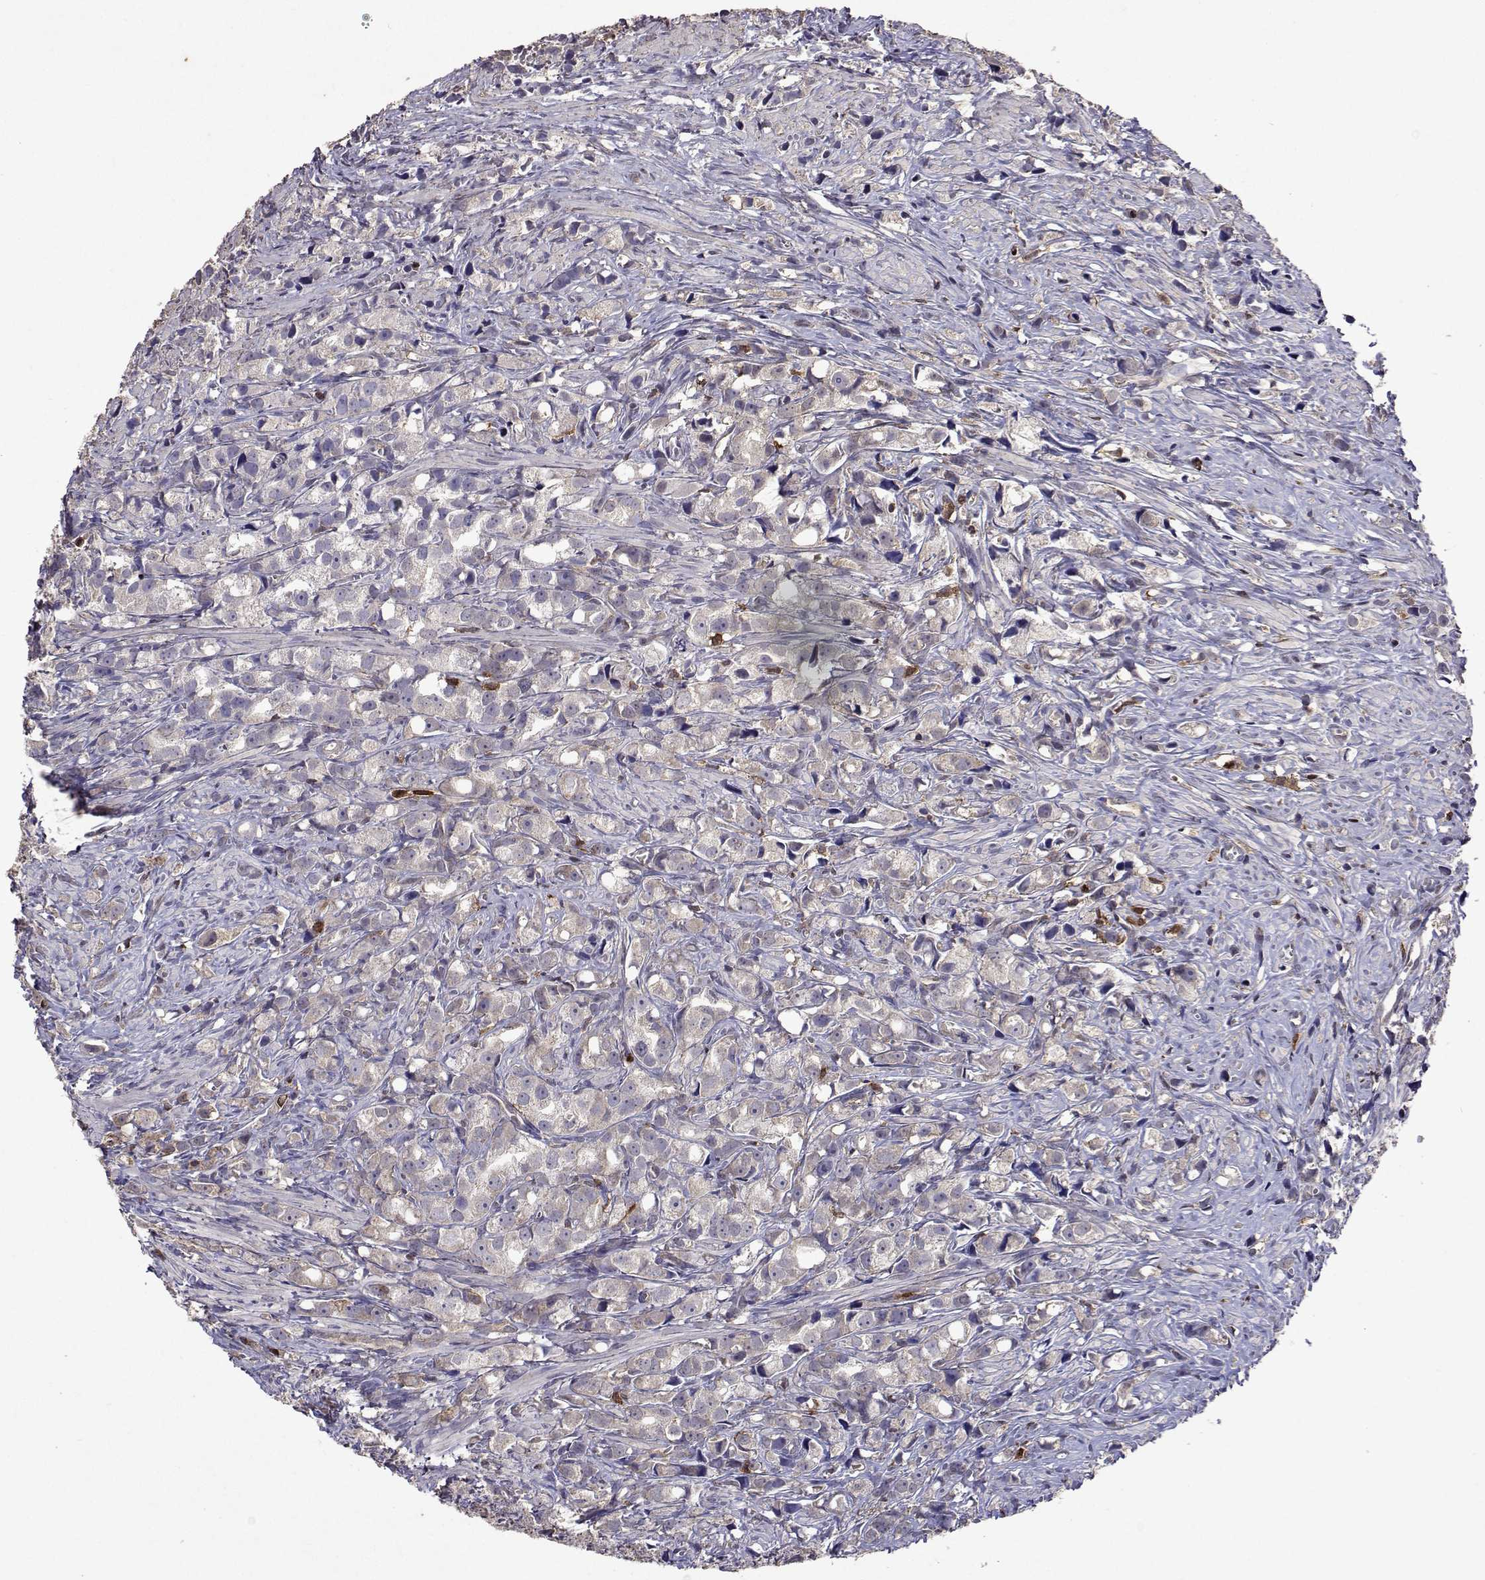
{"staining": {"intensity": "negative", "quantity": "none", "location": "none"}, "tissue": "prostate cancer", "cell_type": "Tumor cells", "image_type": "cancer", "snomed": [{"axis": "morphology", "description": "Adenocarcinoma, High grade"}, {"axis": "topography", "description": "Prostate"}], "caption": "Immunohistochemistry of human high-grade adenocarcinoma (prostate) shows no expression in tumor cells.", "gene": "APAF1", "patient": {"sex": "male", "age": 75}}